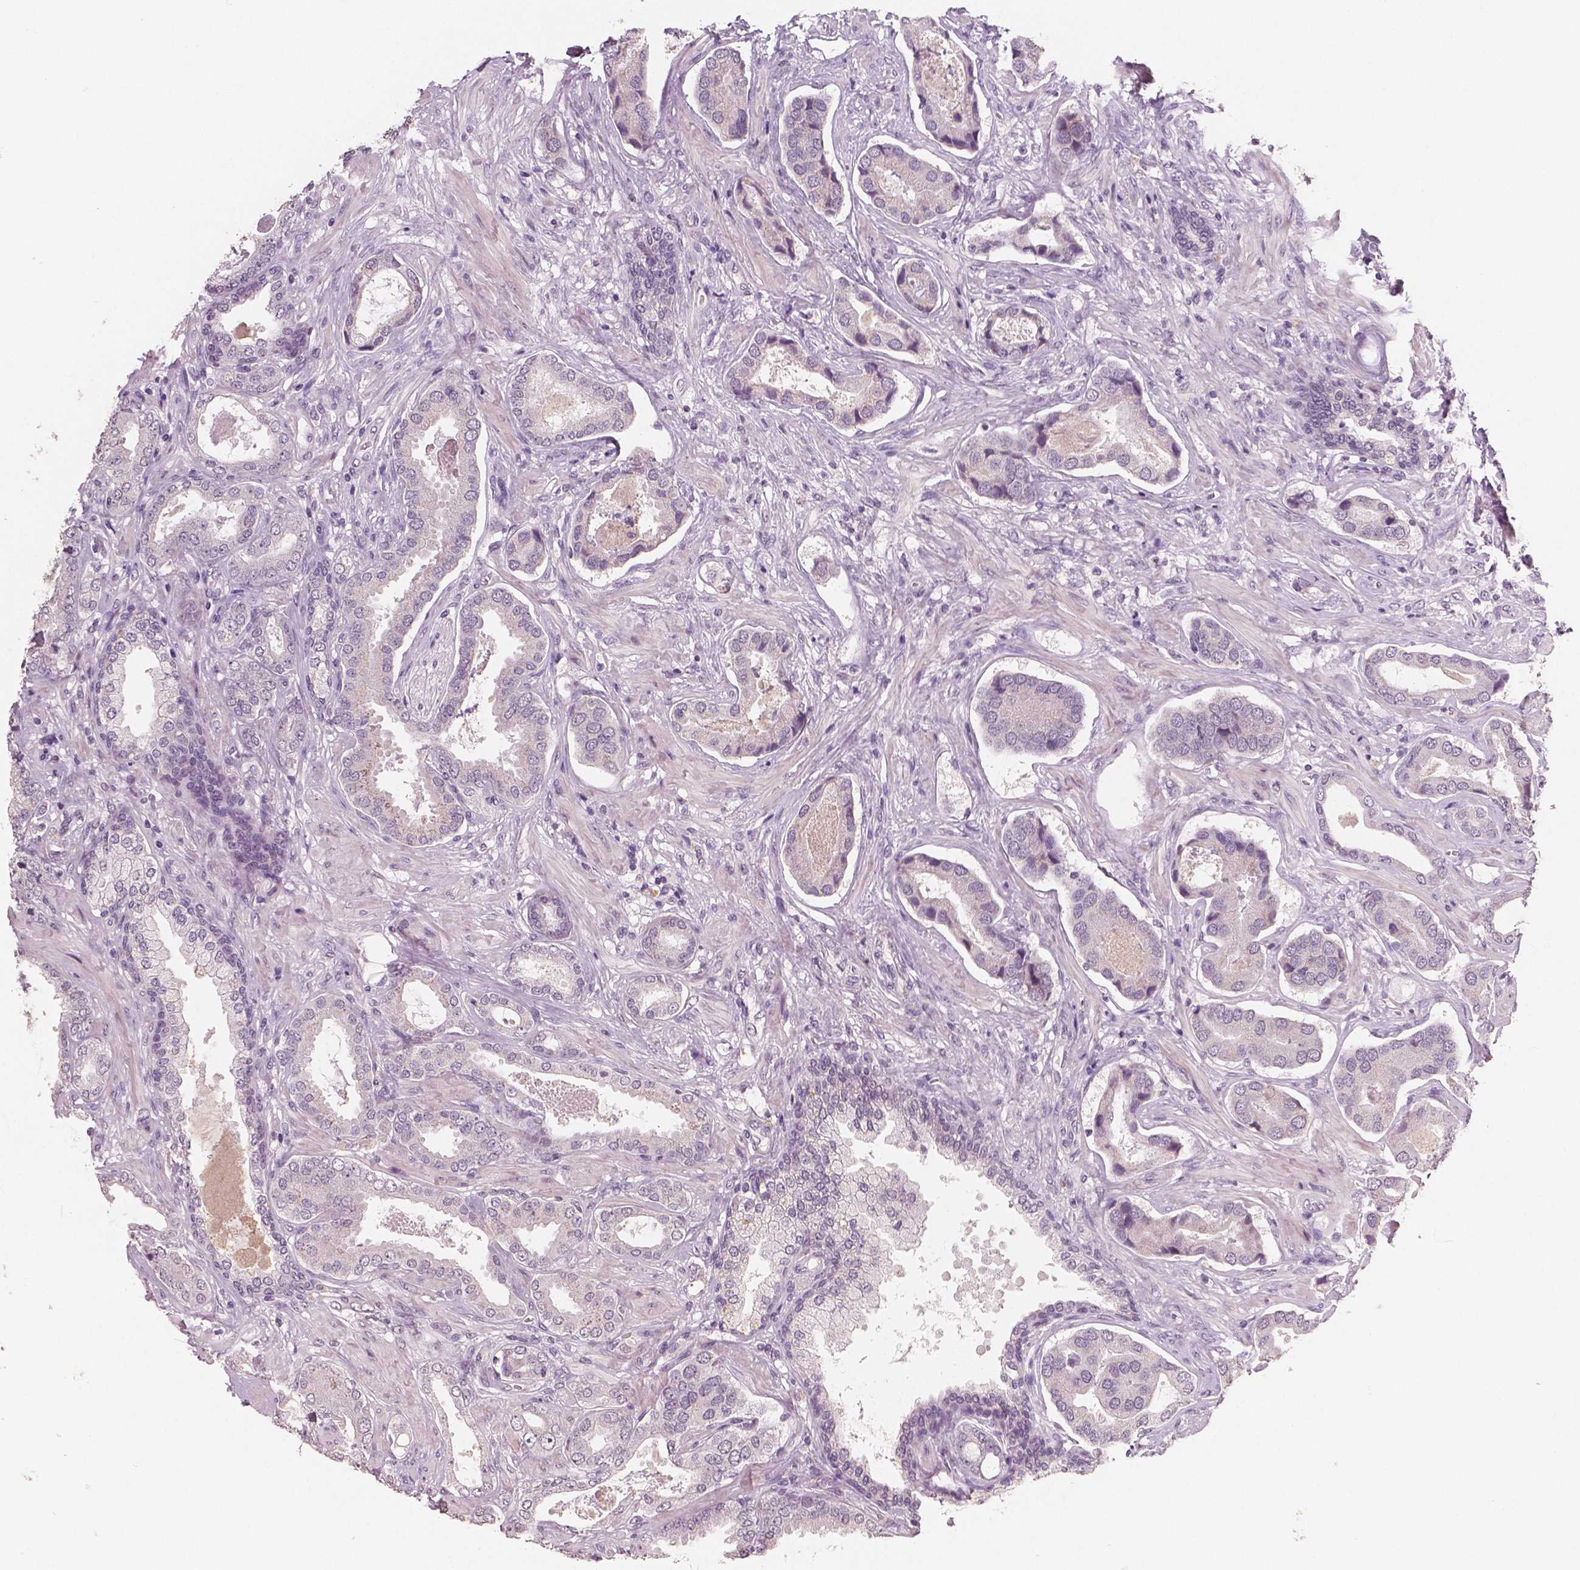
{"staining": {"intensity": "negative", "quantity": "none", "location": "none"}, "tissue": "prostate cancer", "cell_type": "Tumor cells", "image_type": "cancer", "snomed": [{"axis": "morphology", "description": "Adenocarcinoma, NOS"}, {"axis": "topography", "description": "Prostate"}], "caption": "A high-resolution histopathology image shows immunohistochemistry (IHC) staining of prostate adenocarcinoma, which shows no significant positivity in tumor cells. (DAB (3,3'-diaminobenzidine) immunohistochemistry with hematoxylin counter stain).", "gene": "RNASE7", "patient": {"sex": "male", "age": 64}}